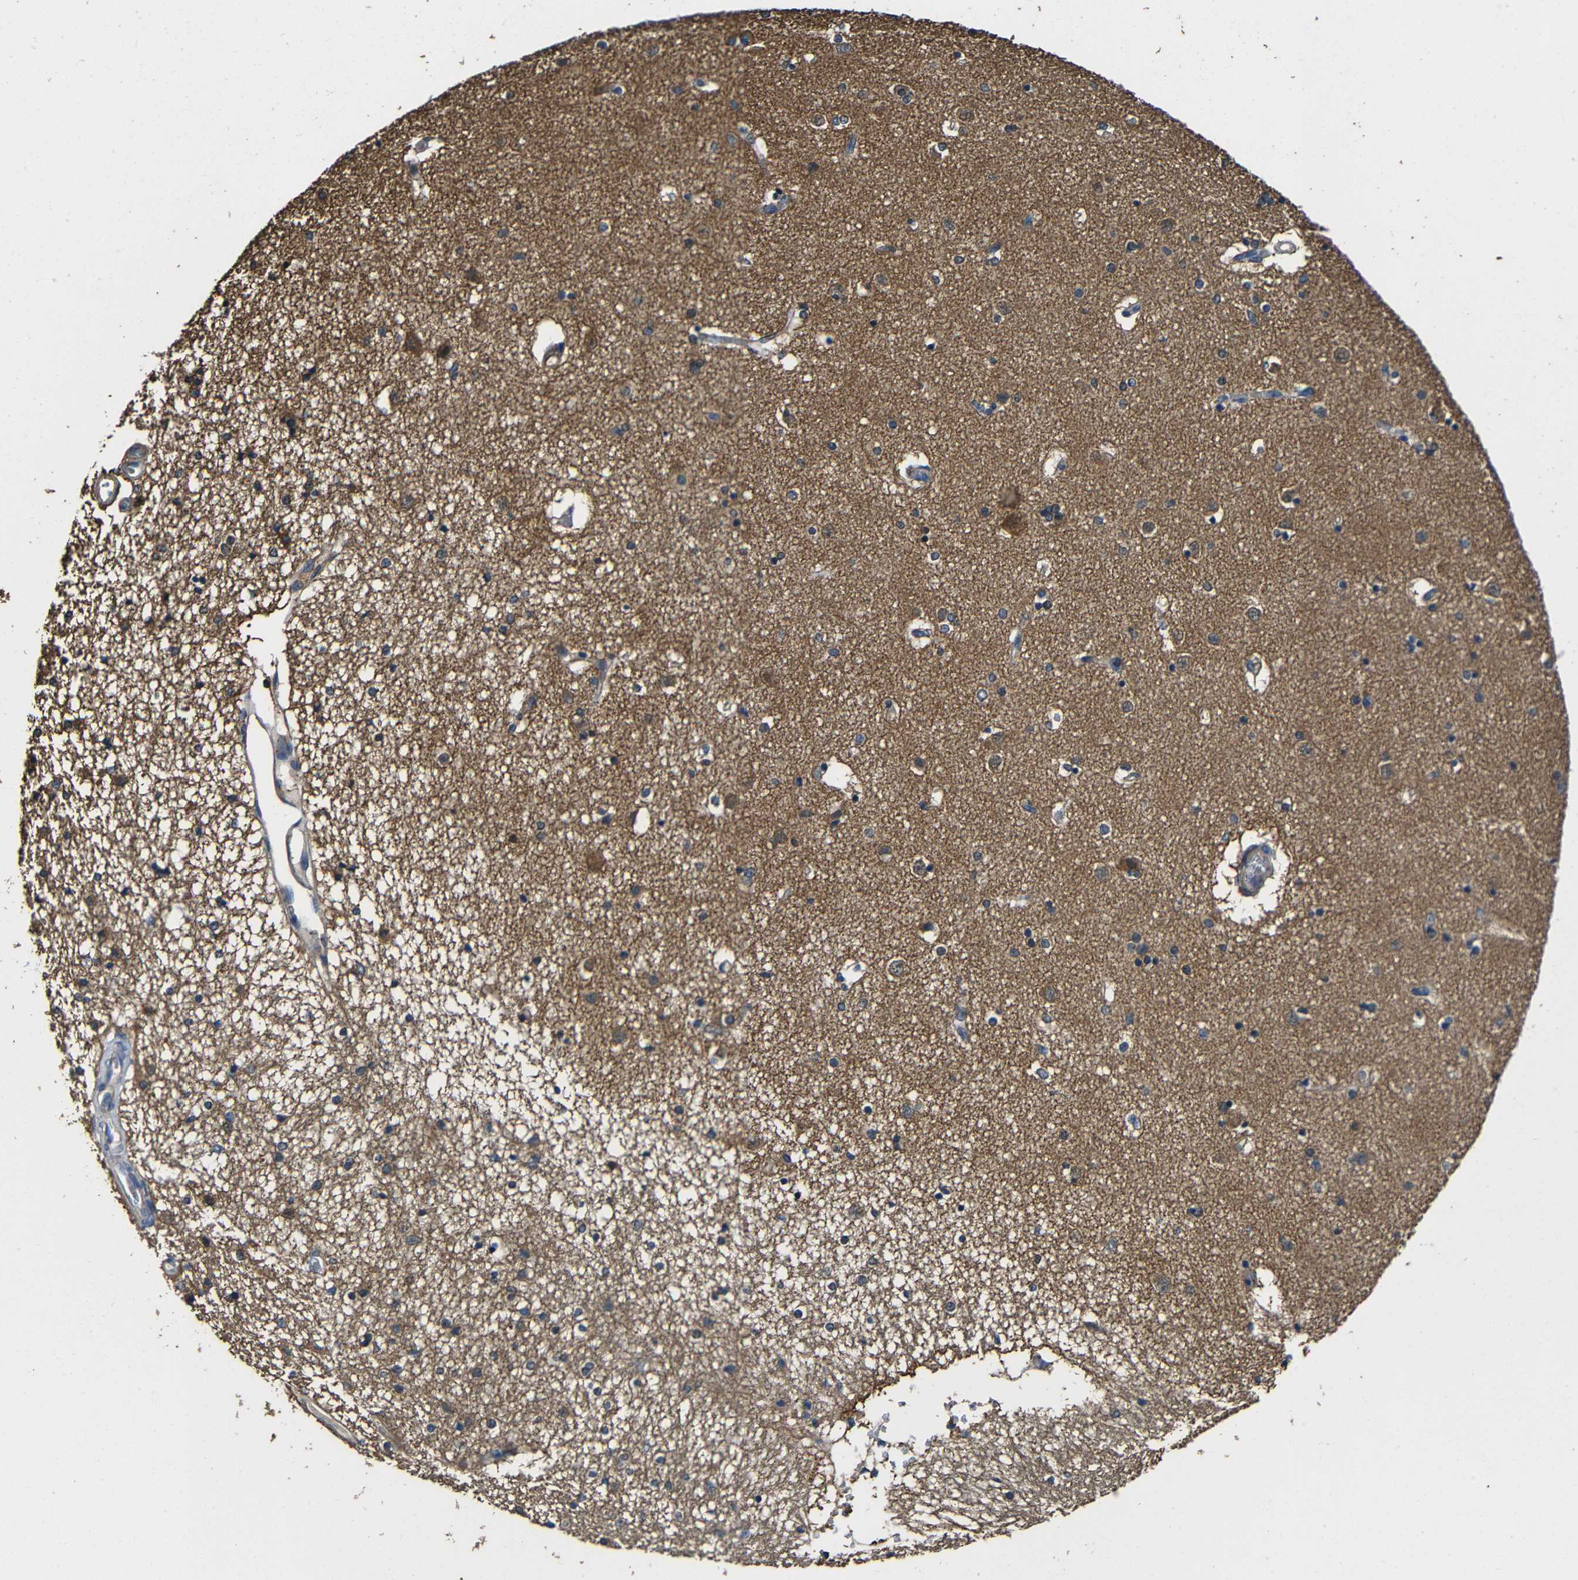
{"staining": {"intensity": "moderate", "quantity": "<25%", "location": "cytoplasmic/membranous"}, "tissue": "caudate", "cell_type": "Glial cells", "image_type": "normal", "snomed": [{"axis": "morphology", "description": "Normal tissue, NOS"}, {"axis": "topography", "description": "Lateral ventricle wall"}], "caption": "Protein analysis of normal caudate reveals moderate cytoplasmic/membranous positivity in approximately <25% of glial cells.", "gene": "GDI1", "patient": {"sex": "female", "age": 54}}